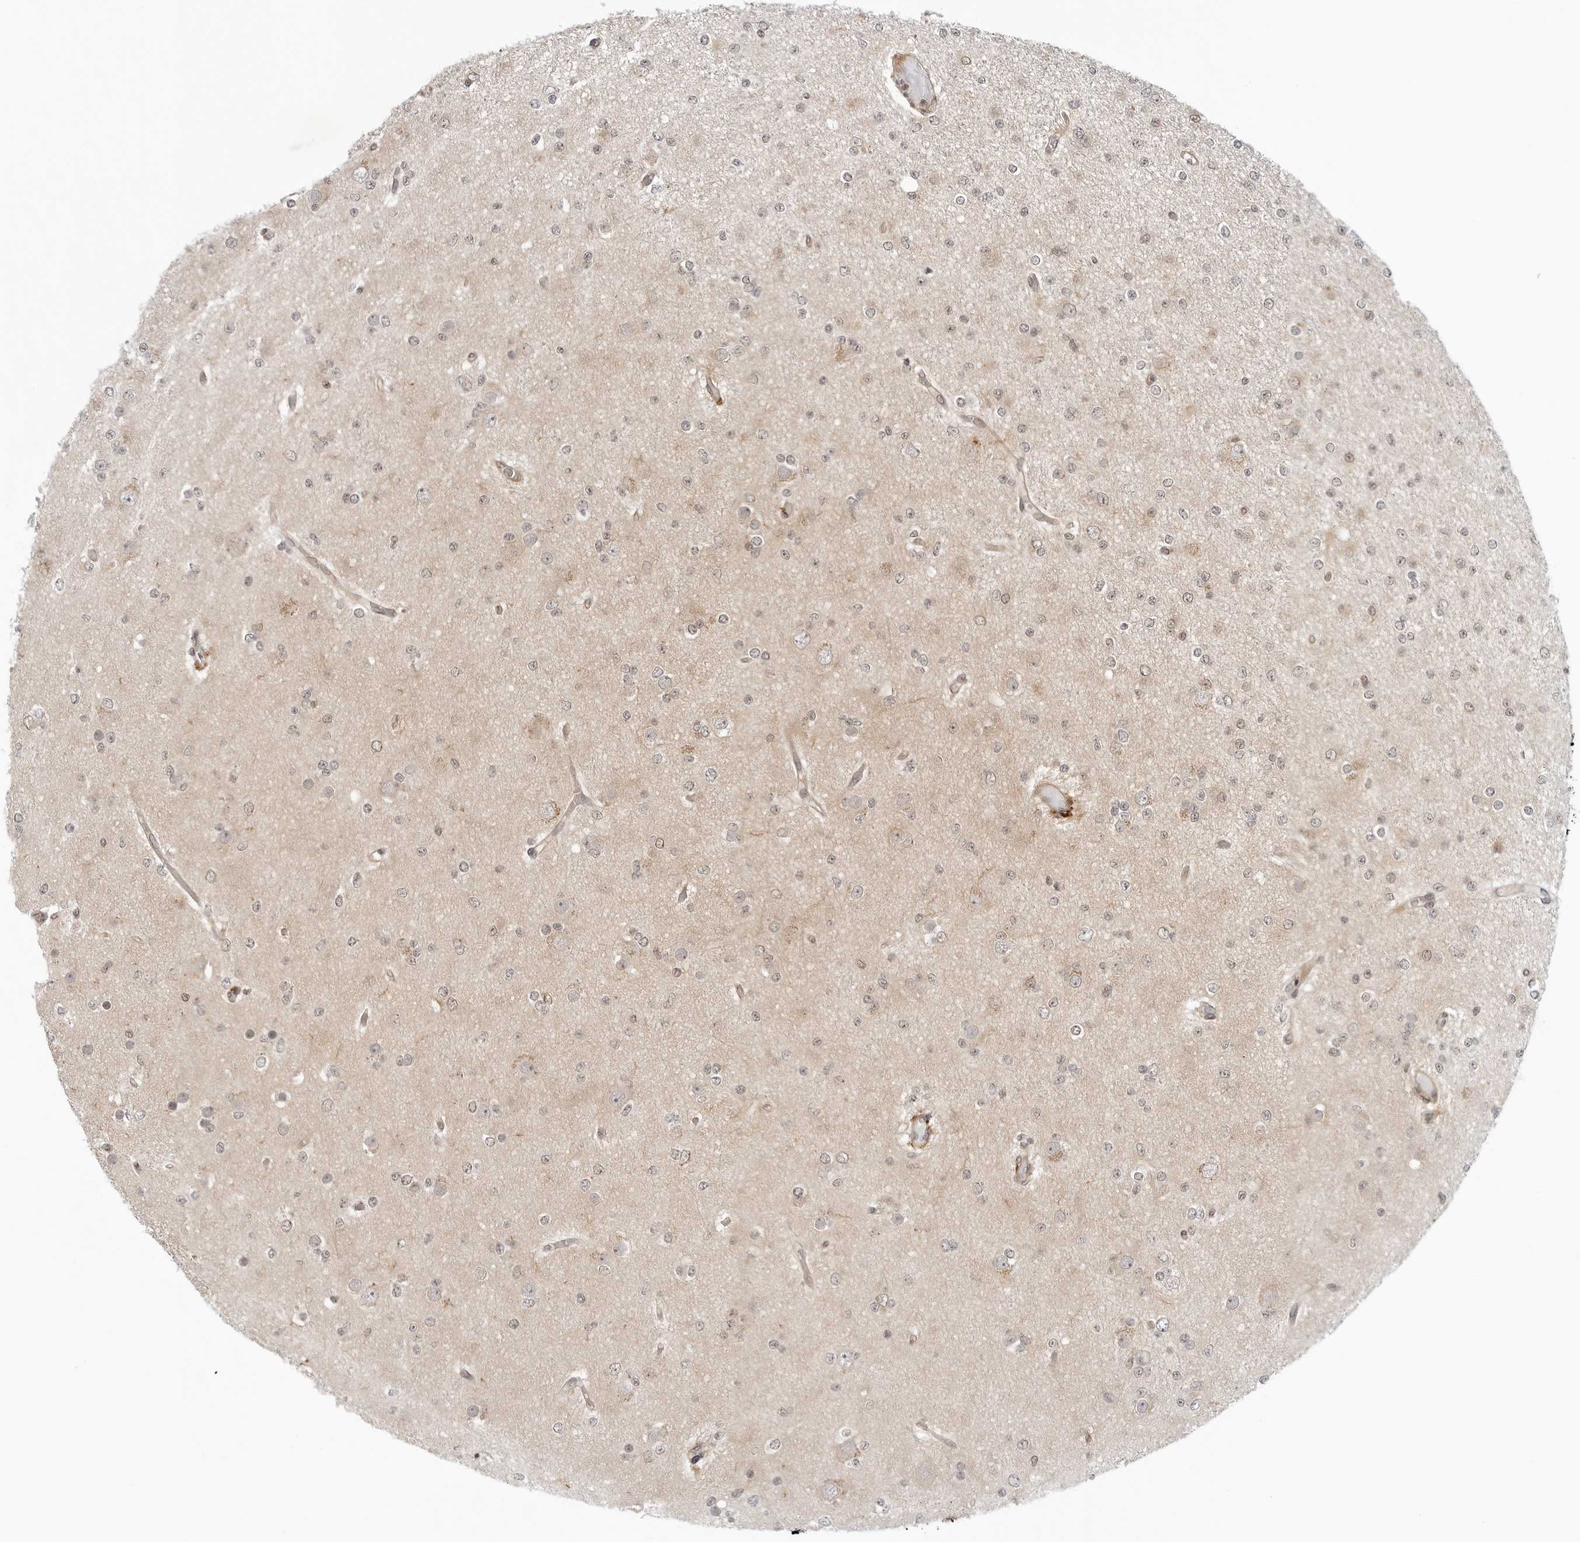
{"staining": {"intensity": "weak", "quantity": "<25%", "location": "nuclear"}, "tissue": "glioma", "cell_type": "Tumor cells", "image_type": "cancer", "snomed": [{"axis": "morphology", "description": "Glioma, malignant, Low grade"}, {"axis": "topography", "description": "Brain"}], "caption": "Immunohistochemistry (IHC) photomicrograph of neoplastic tissue: glioma stained with DAB exhibits no significant protein staining in tumor cells.", "gene": "MAP2K5", "patient": {"sex": "female", "age": 22}}